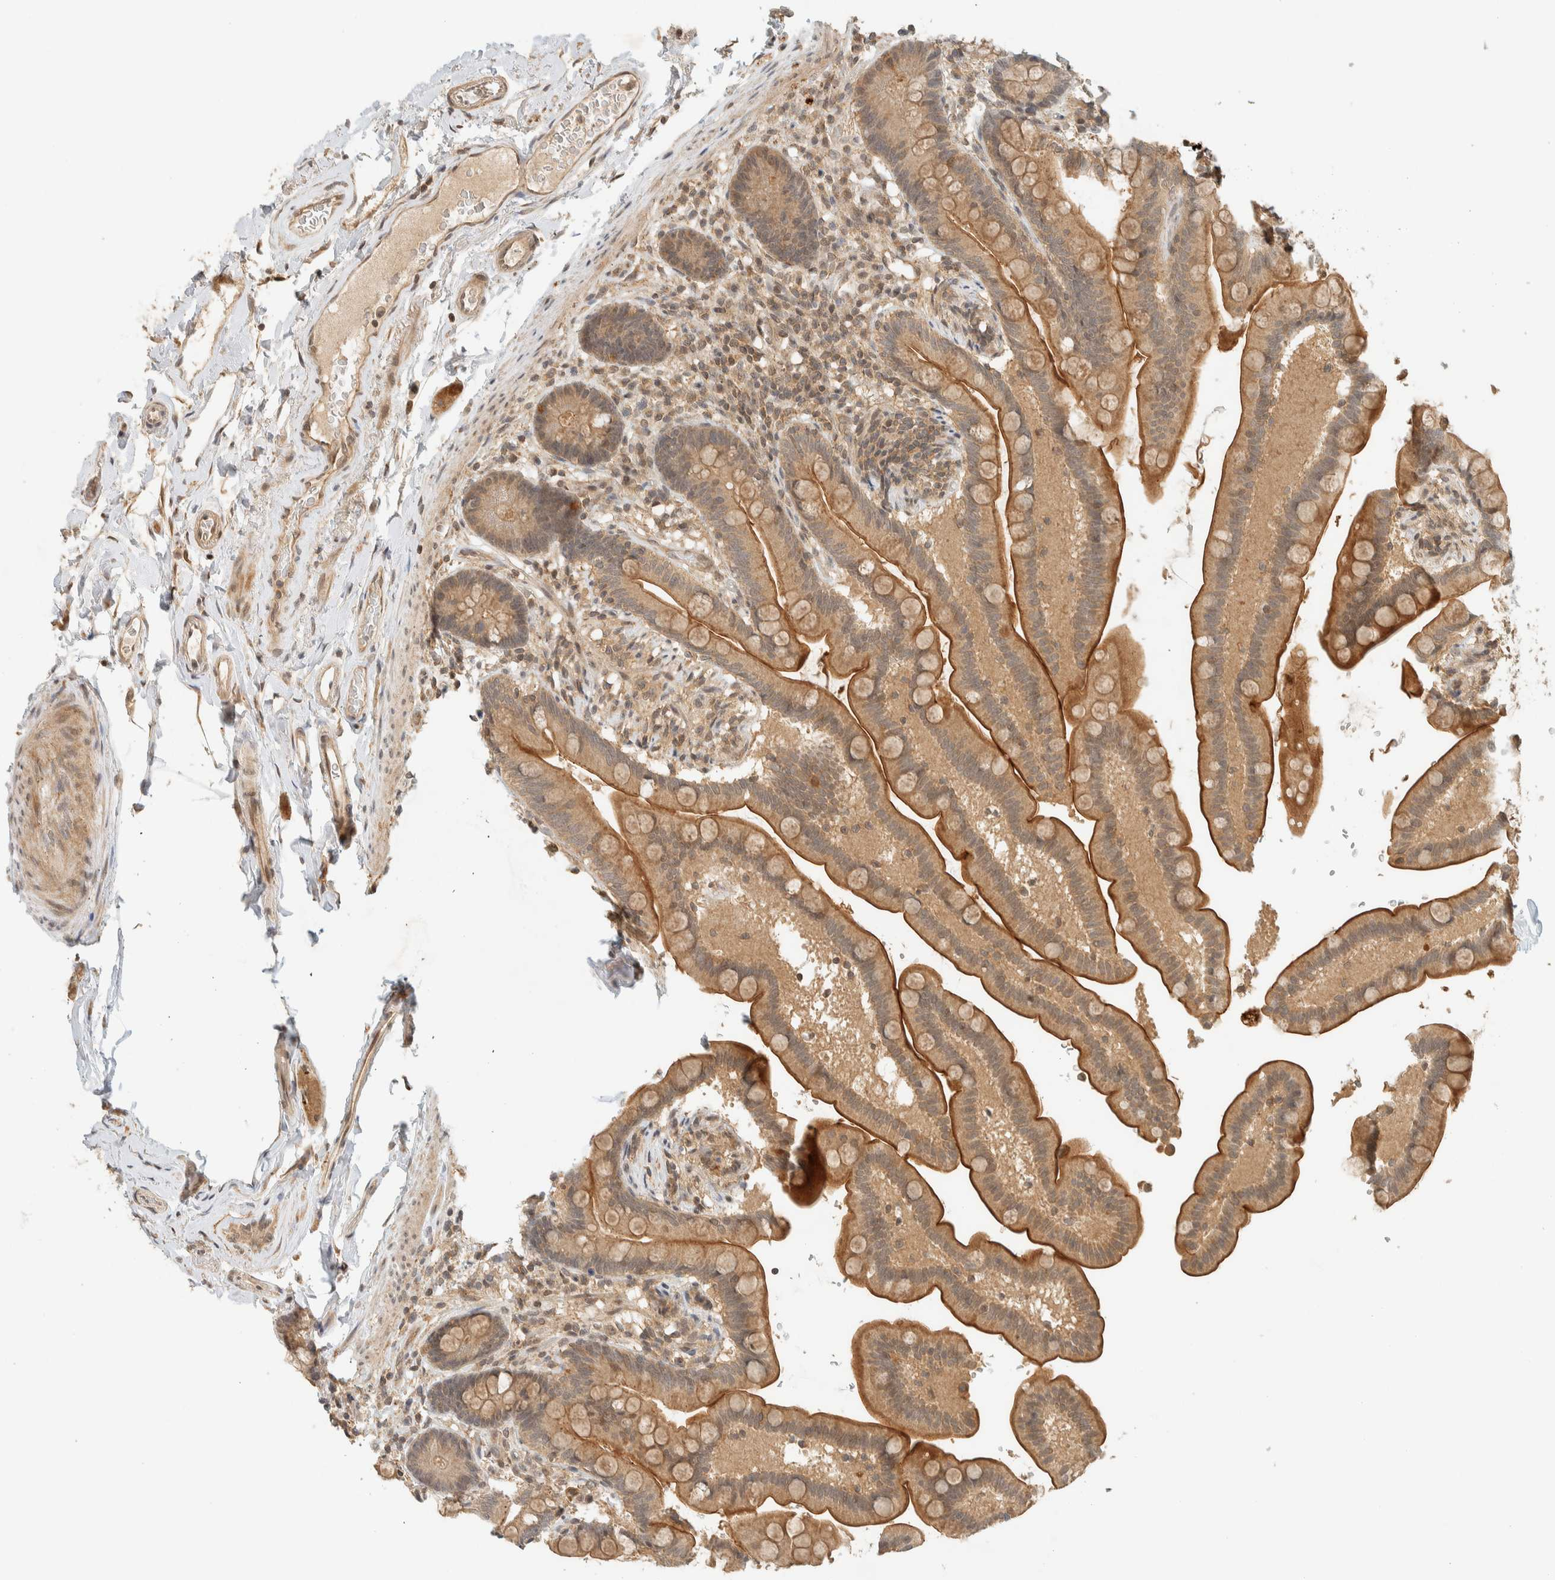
{"staining": {"intensity": "moderate", "quantity": ">75%", "location": "cytoplasmic/membranous"}, "tissue": "colon", "cell_type": "Endothelial cells", "image_type": "normal", "snomed": [{"axis": "morphology", "description": "Normal tissue, NOS"}, {"axis": "topography", "description": "Smooth muscle"}, {"axis": "topography", "description": "Colon"}], "caption": "Colon stained with IHC exhibits moderate cytoplasmic/membranous expression in approximately >75% of endothelial cells.", "gene": "KIFAP3", "patient": {"sex": "male", "age": 73}}